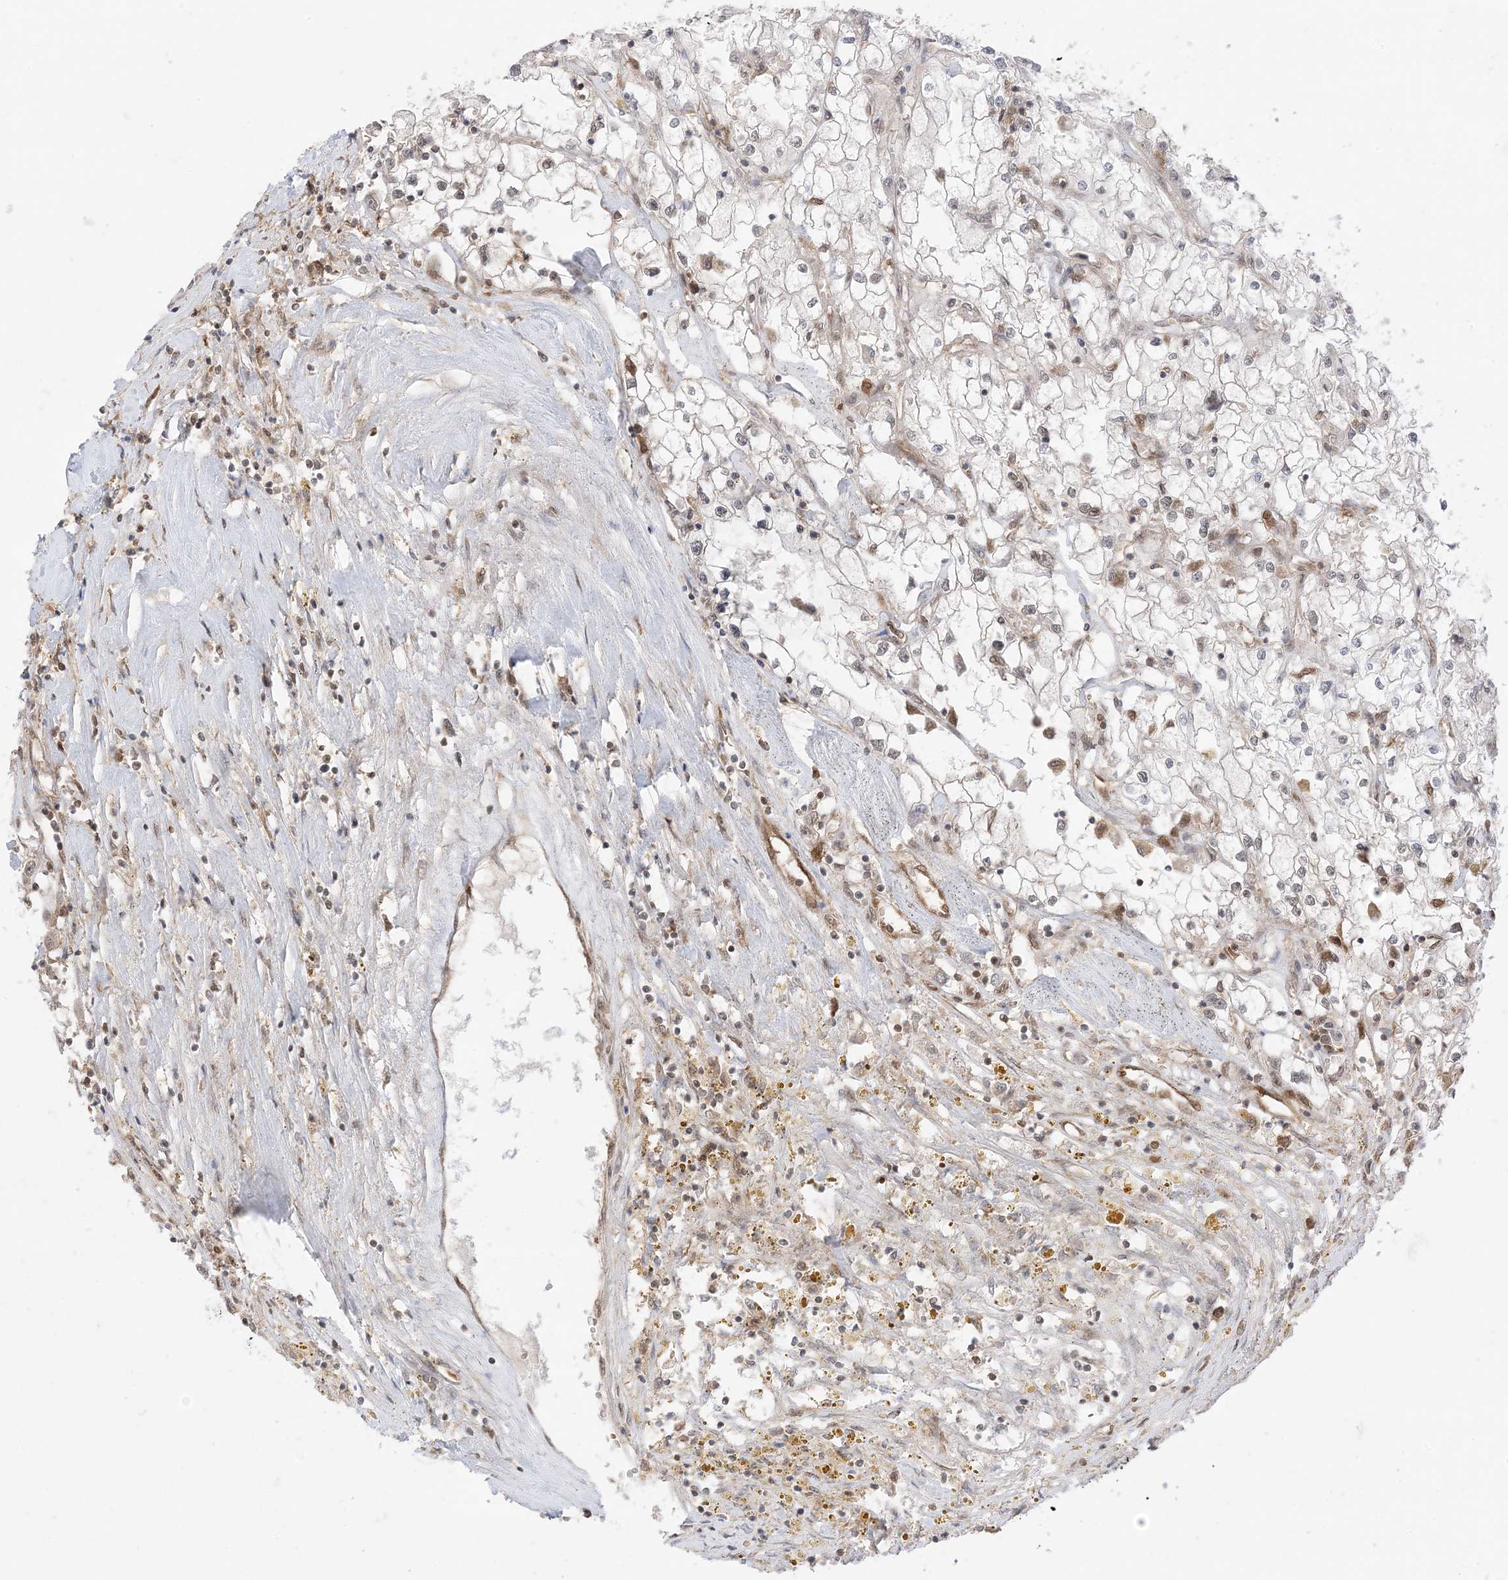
{"staining": {"intensity": "negative", "quantity": "none", "location": "none"}, "tissue": "renal cancer", "cell_type": "Tumor cells", "image_type": "cancer", "snomed": [{"axis": "morphology", "description": "Adenocarcinoma, NOS"}, {"axis": "topography", "description": "Kidney"}], "caption": "Immunohistochemistry micrograph of neoplastic tissue: adenocarcinoma (renal) stained with DAB (3,3'-diaminobenzidine) demonstrates no significant protein positivity in tumor cells. (Stains: DAB (3,3'-diaminobenzidine) immunohistochemistry with hematoxylin counter stain, Microscopy: brightfield microscopy at high magnification).", "gene": "PTPA", "patient": {"sex": "male", "age": 56}}